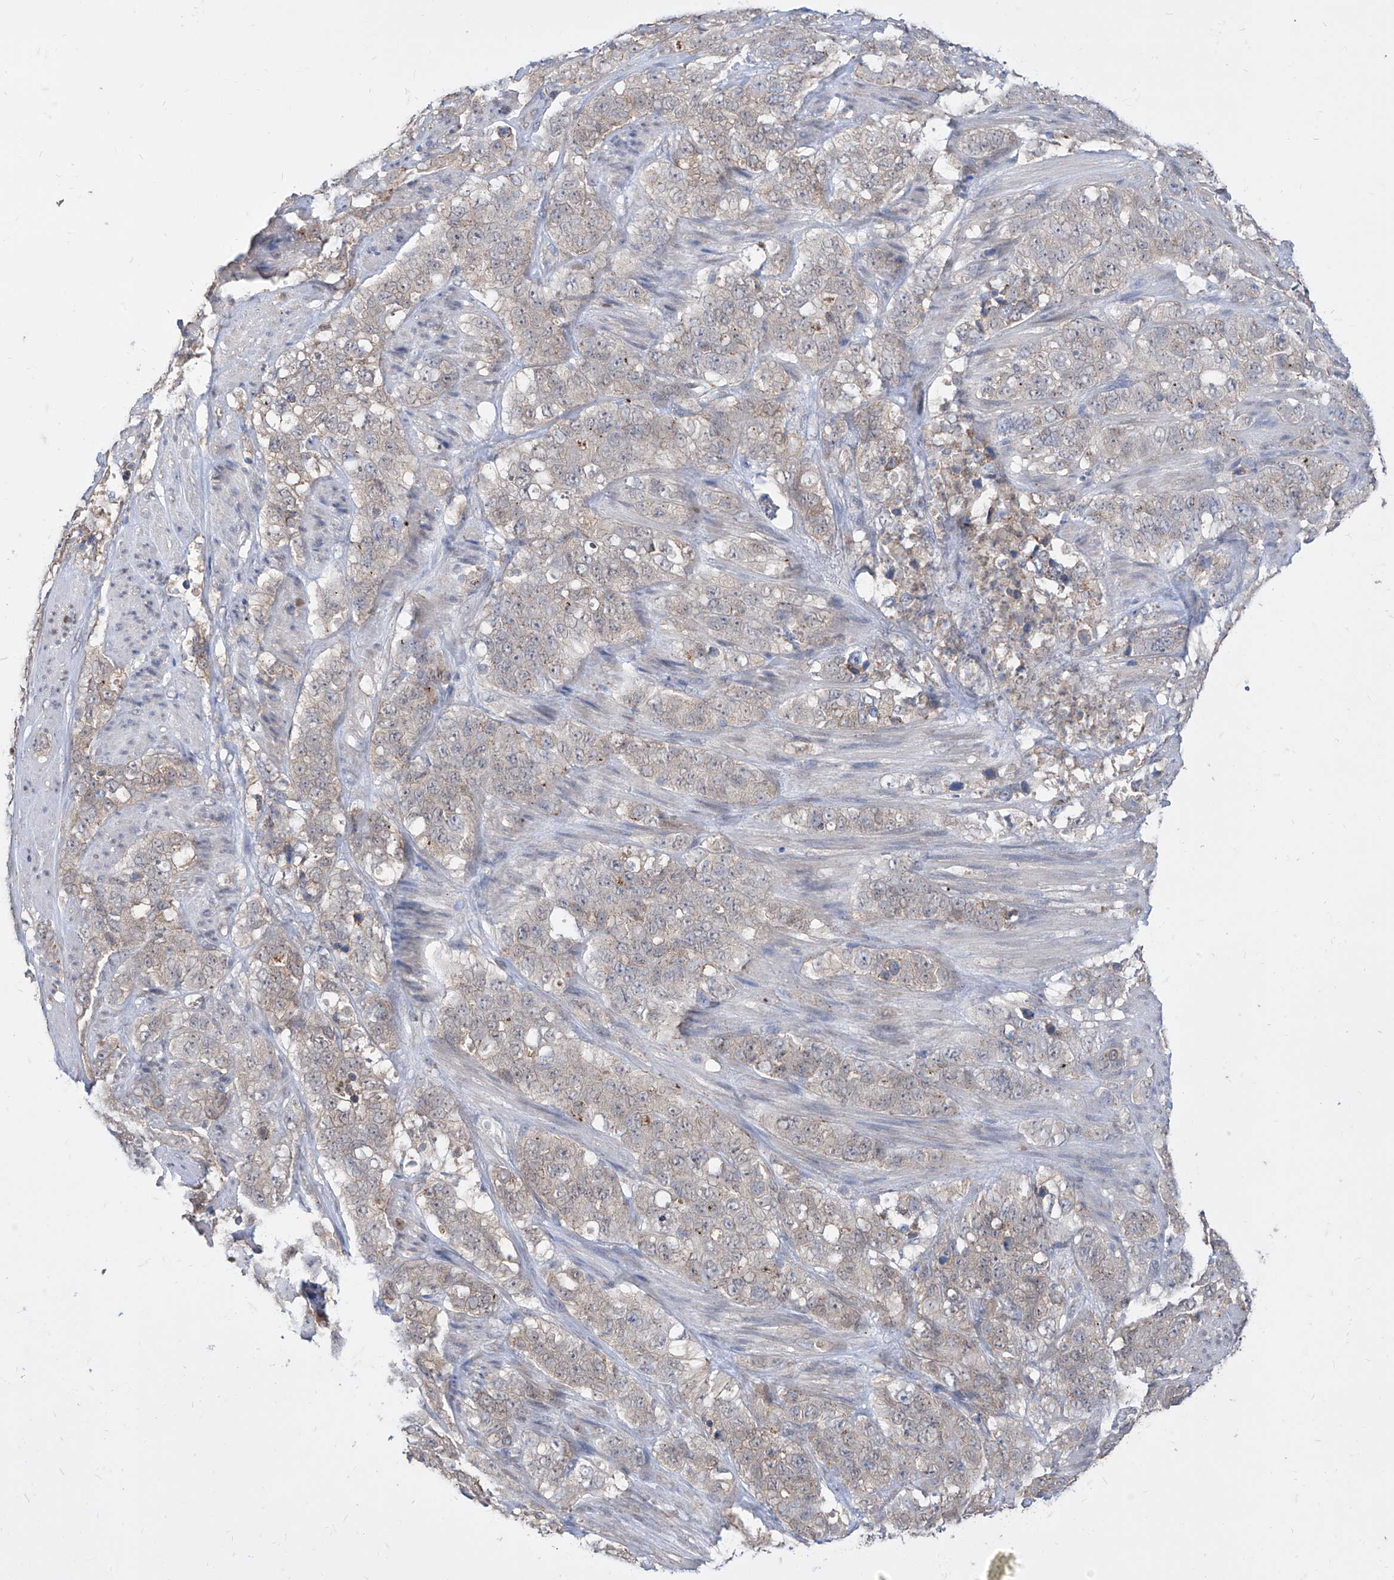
{"staining": {"intensity": "weak", "quantity": "25%-75%", "location": "cytoplasmic/membranous"}, "tissue": "stomach cancer", "cell_type": "Tumor cells", "image_type": "cancer", "snomed": [{"axis": "morphology", "description": "Adenocarcinoma, NOS"}, {"axis": "topography", "description": "Stomach"}], "caption": "Immunohistochemical staining of stomach cancer (adenocarcinoma) reveals weak cytoplasmic/membranous protein staining in about 25%-75% of tumor cells. Ihc stains the protein of interest in brown and the nuclei are stained blue.", "gene": "BROX", "patient": {"sex": "male", "age": 48}}